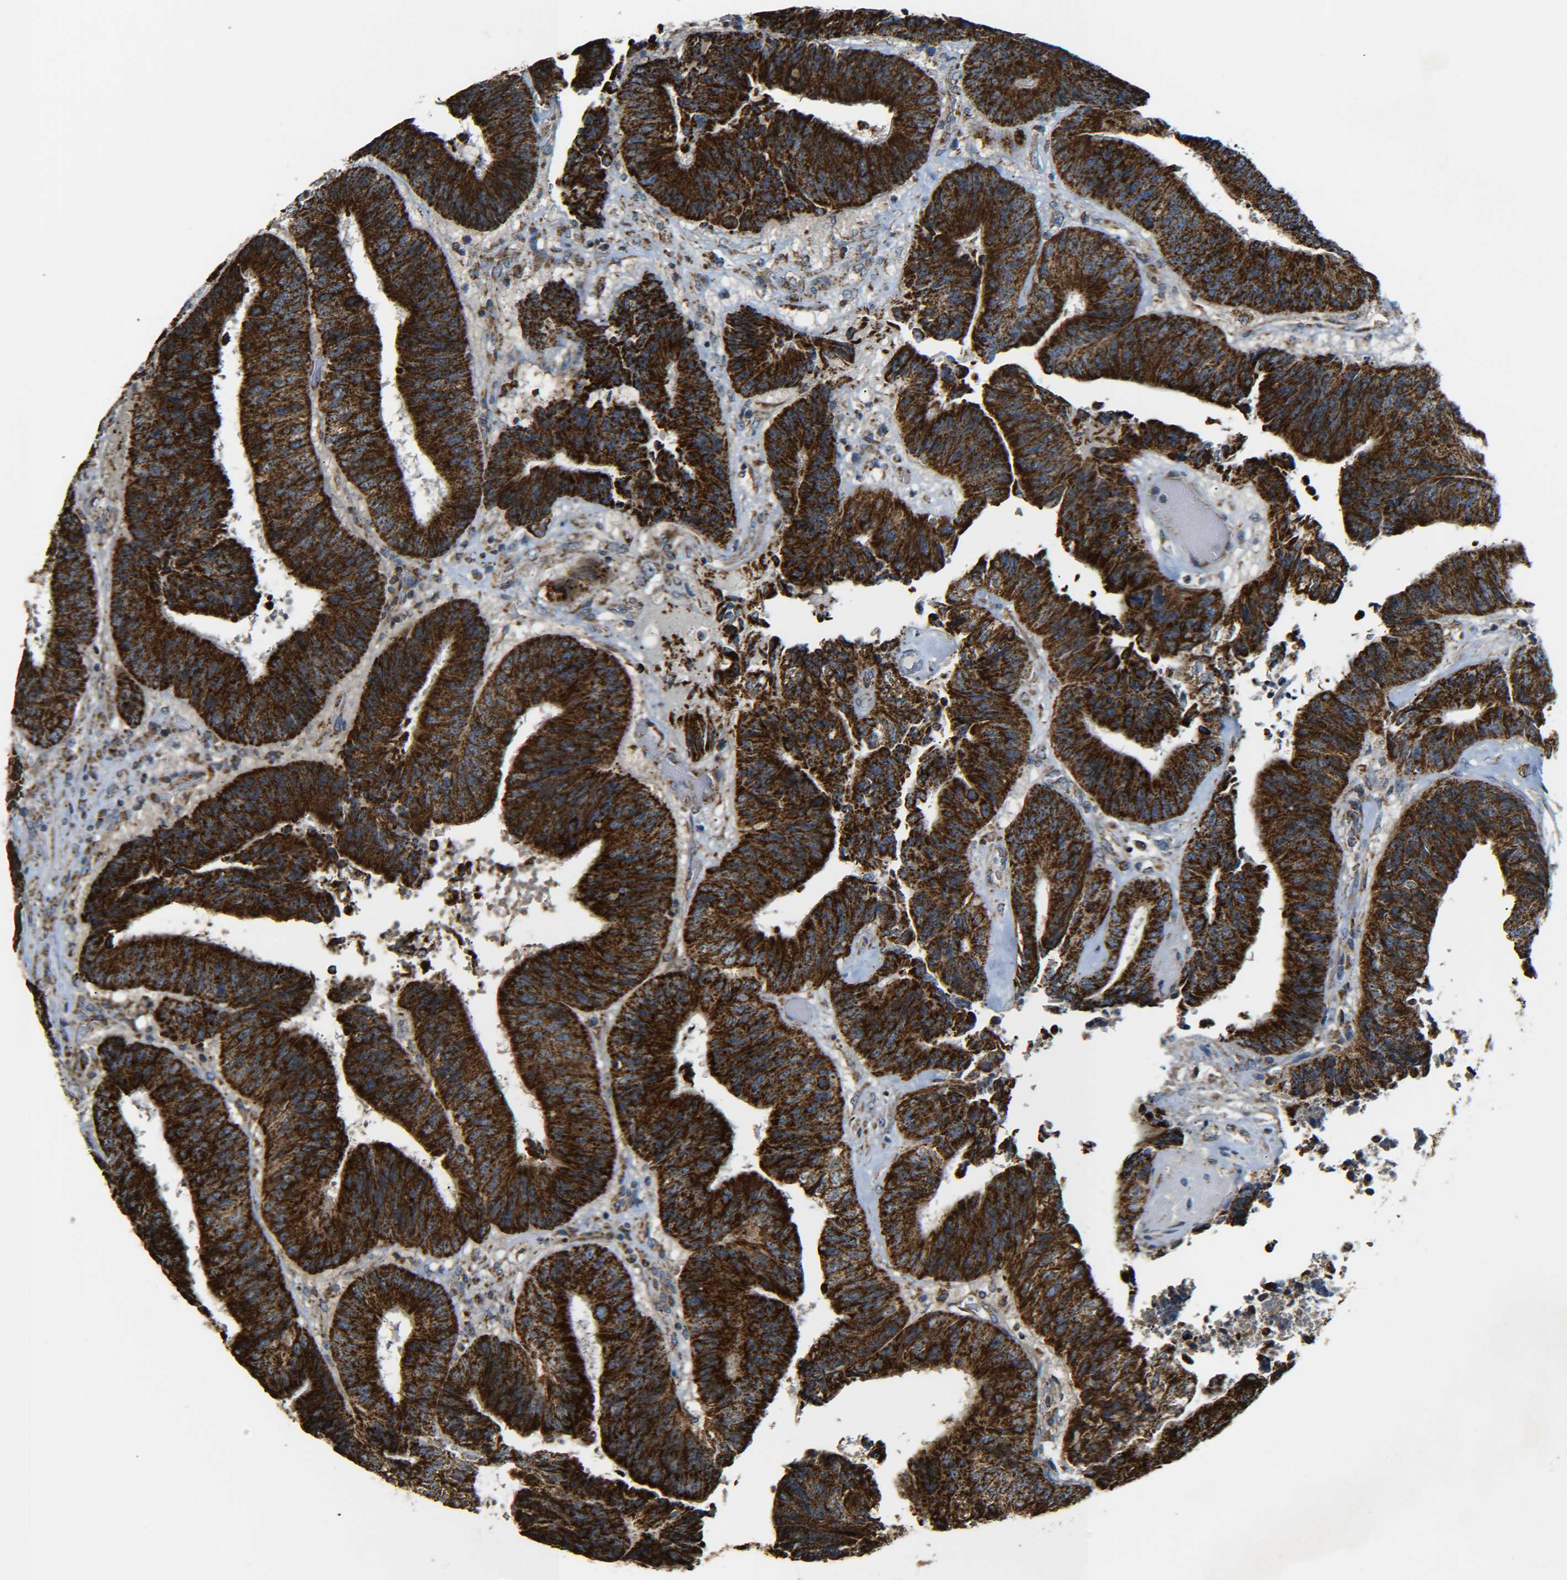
{"staining": {"intensity": "strong", "quantity": ">75%", "location": "cytoplasmic/membranous"}, "tissue": "colorectal cancer", "cell_type": "Tumor cells", "image_type": "cancer", "snomed": [{"axis": "morphology", "description": "Adenocarcinoma, NOS"}, {"axis": "topography", "description": "Rectum"}], "caption": "Strong cytoplasmic/membranous positivity is identified in about >75% of tumor cells in colorectal cancer.", "gene": "NR3C2", "patient": {"sex": "male", "age": 72}}